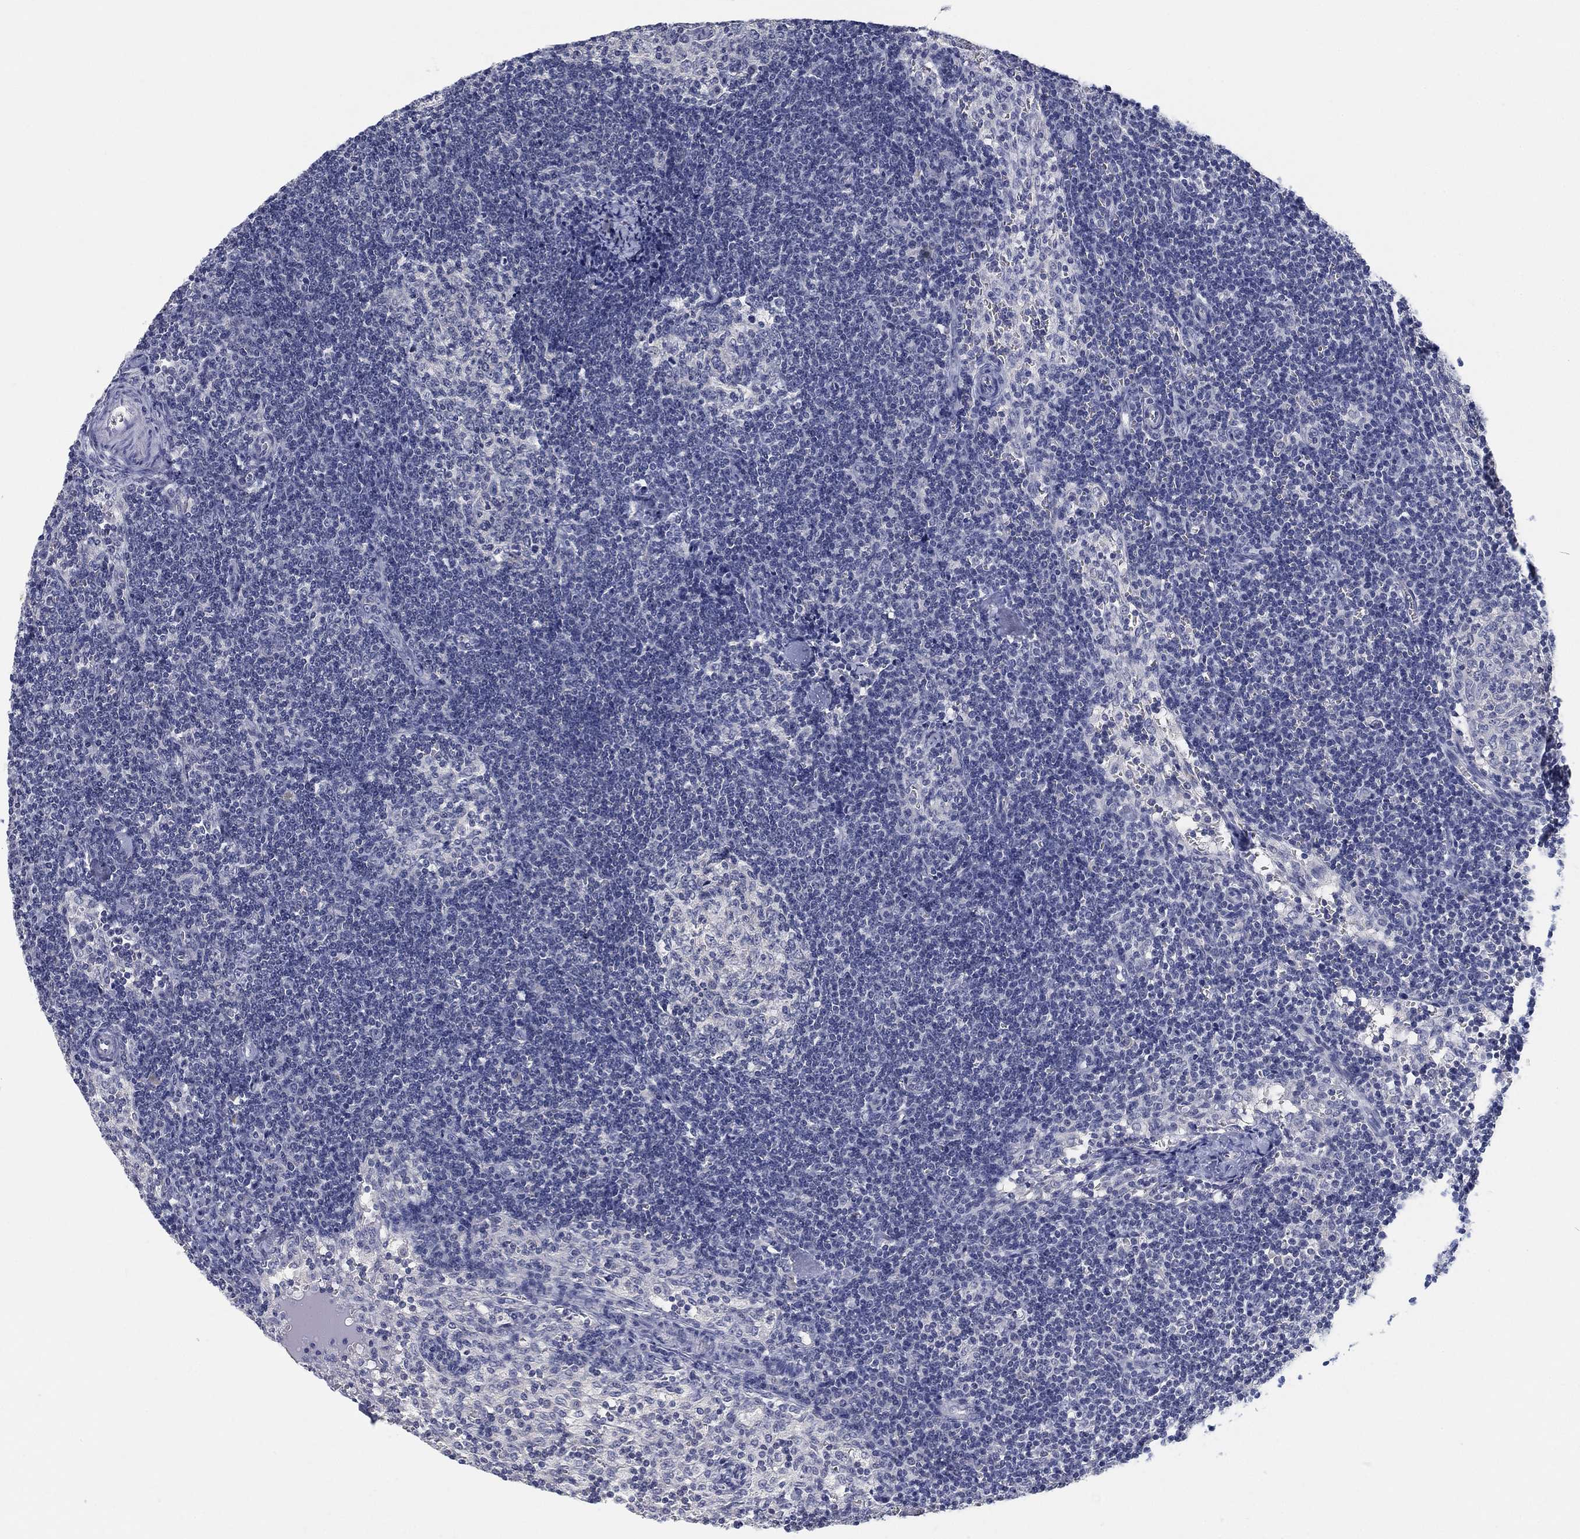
{"staining": {"intensity": "negative", "quantity": "none", "location": "none"}, "tissue": "lymph node", "cell_type": "Germinal center cells", "image_type": "normal", "snomed": [{"axis": "morphology", "description": "Normal tissue, NOS"}, {"axis": "topography", "description": "Lymph node"}], "caption": "Germinal center cells are negative for brown protein staining in benign lymph node. The staining is performed using DAB brown chromogen with nuclei counter-stained in using hematoxylin.", "gene": "CLUL1", "patient": {"sex": "female", "age": 52}}